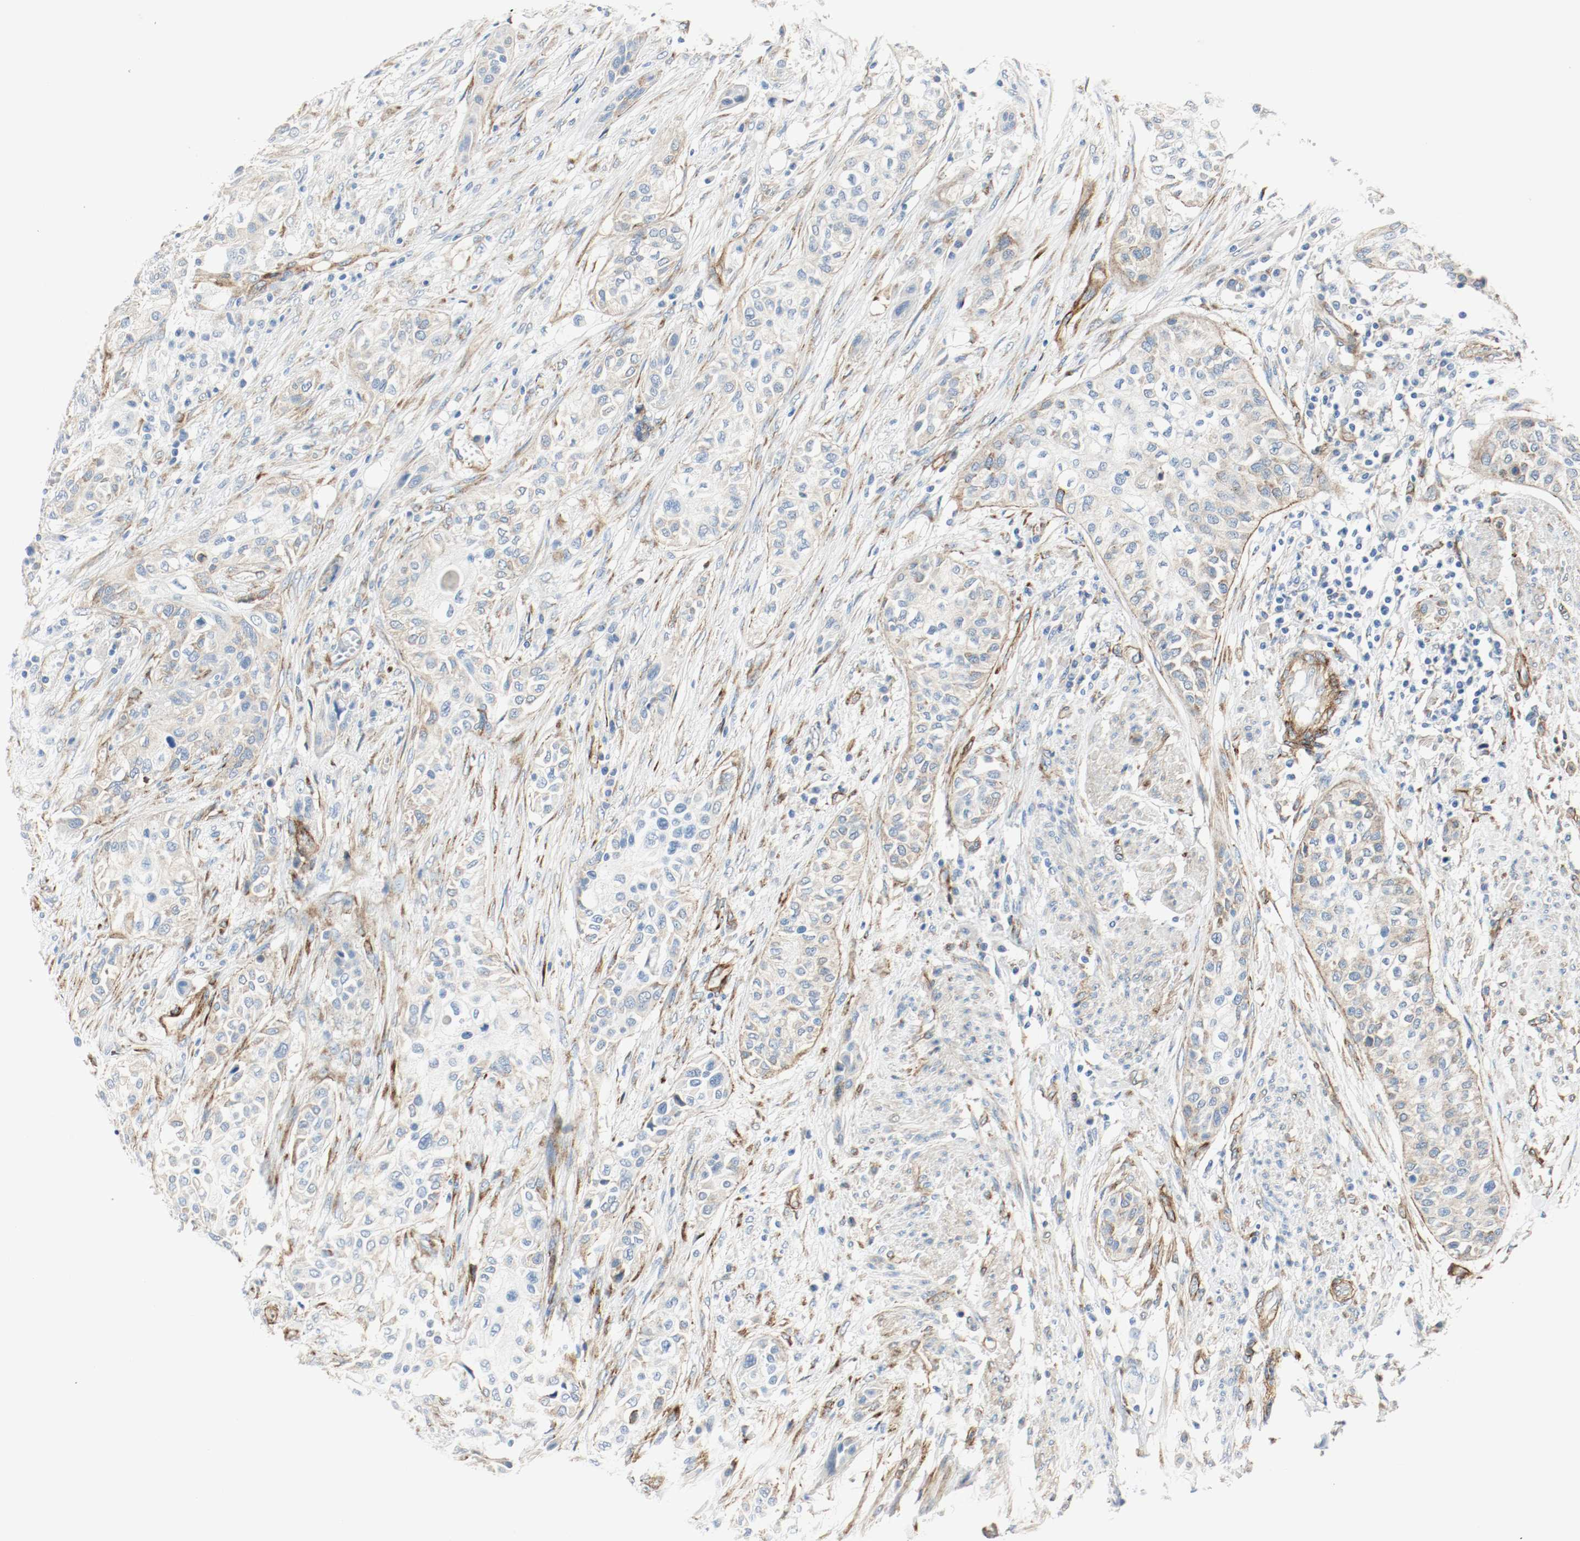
{"staining": {"intensity": "negative", "quantity": "none", "location": "none"}, "tissue": "urothelial cancer", "cell_type": "Tumor cells", "image_type": "cancer", "snomed": [{"axis": "morphology", "description": "Urothelial carcinoma, High grade"}, {"axis": "topography", "description": "Urinary bladder"}], "caption": "DAB (3,3'-diaminobenzidine) immunohistochemical staining of urothelial carcinoma (high-grade) demonstrates no significant positivity in tumor cells.", "gene": "LAMB1", "patient": {"sex": "male", "age": 74}}